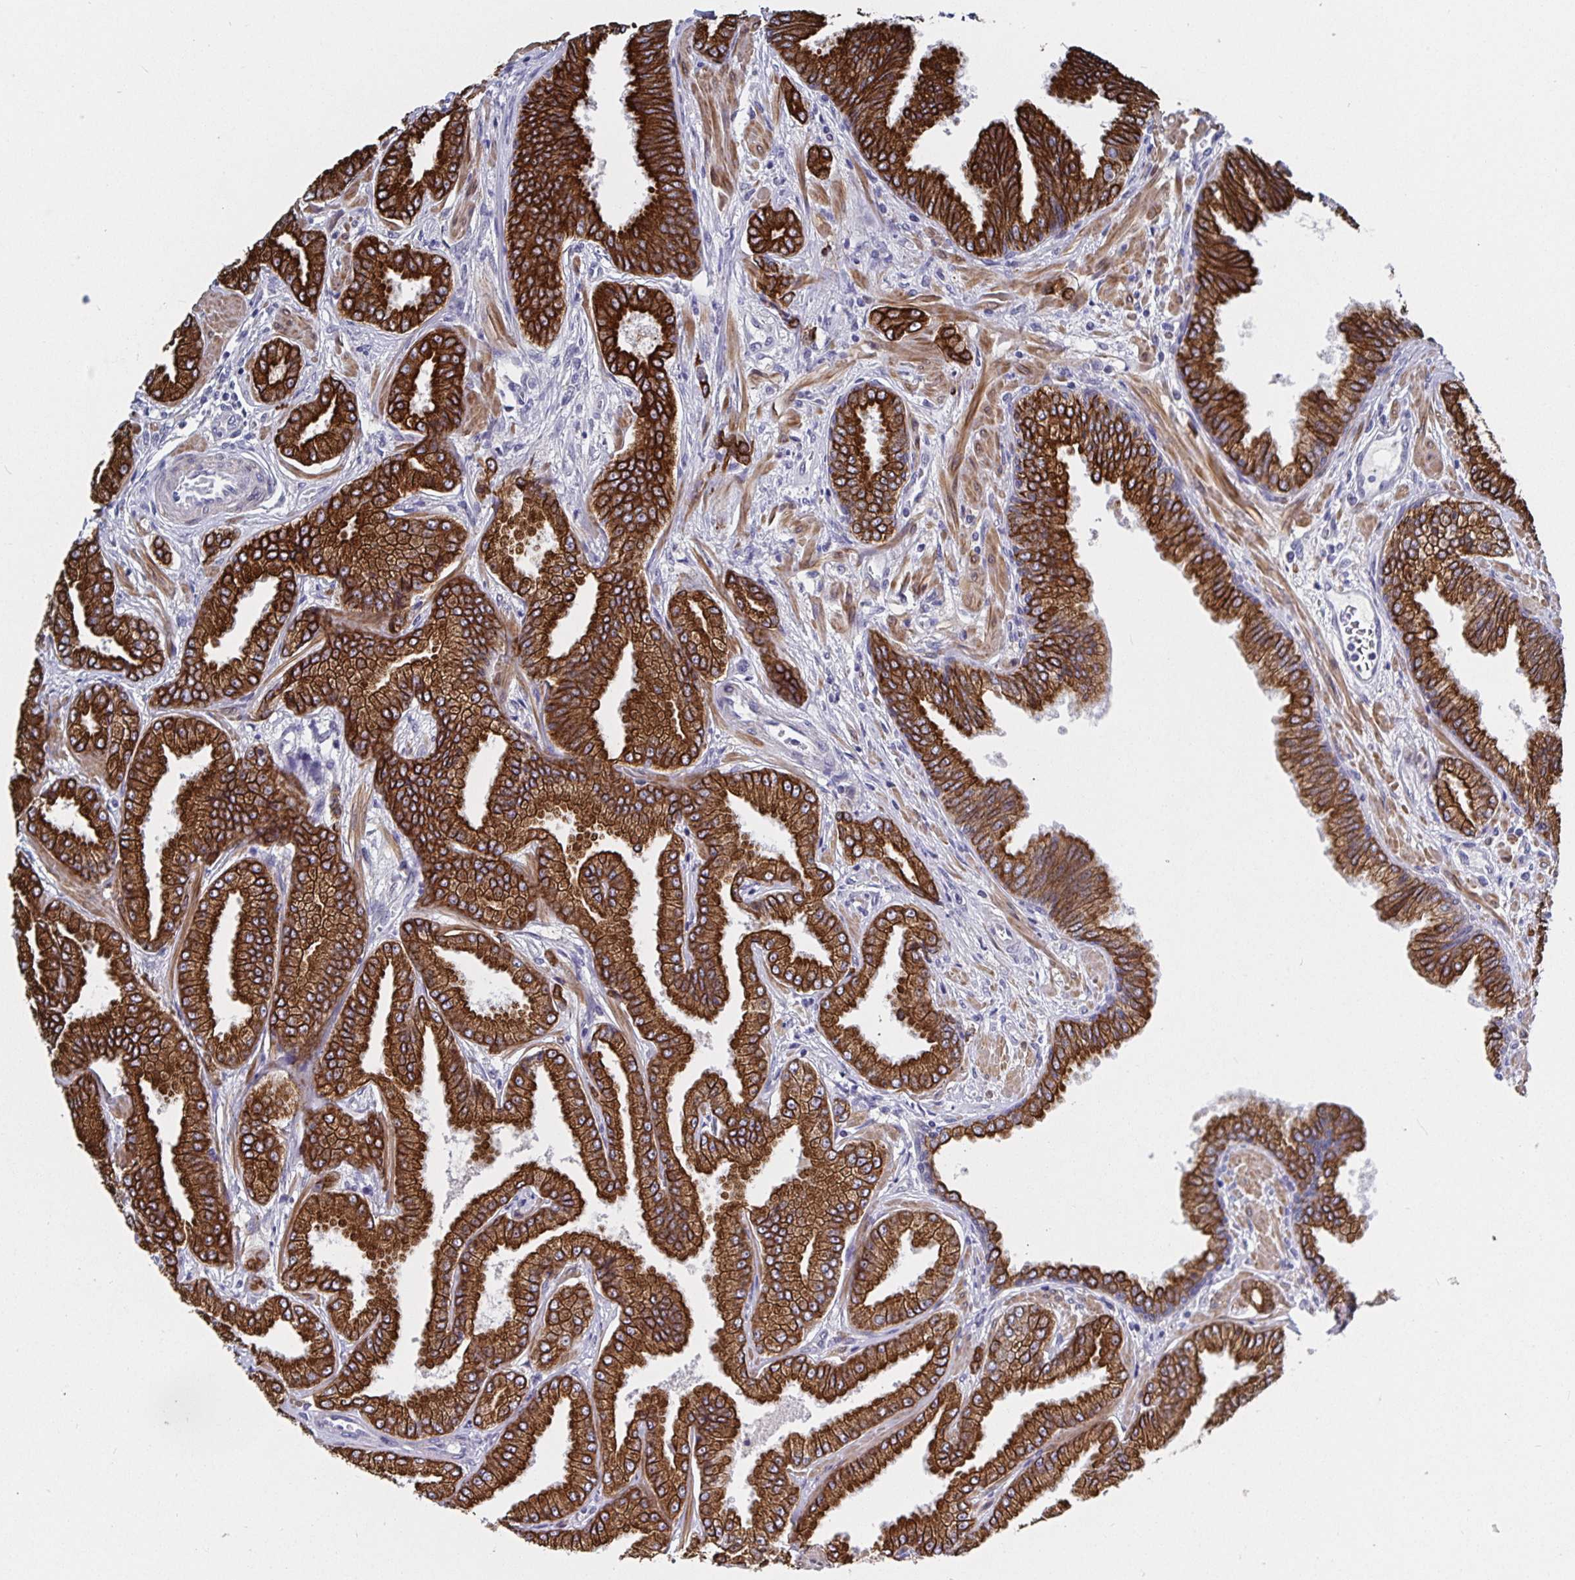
{"staining": {"intensity": "strong", "quantity": ">75%", "location": "cytoplasmic/membranous"}, "tissue": "prostate cancer", "cell_type": "Tumor cells", "image_type": "cancer", "snomed": [{"axis": "morphology", "description": "Adenocarcinoma, Low grade"}, {"axis": "topography", "description": "Prostate"}], "caption": "Tumor cells demonstrate high levels of strong cytoplasmic/membranous expression in approximately >75% of cells in human prostate cancer.", "gene": "ZIK1", "patient": {"sex": "male", "age": 55}}